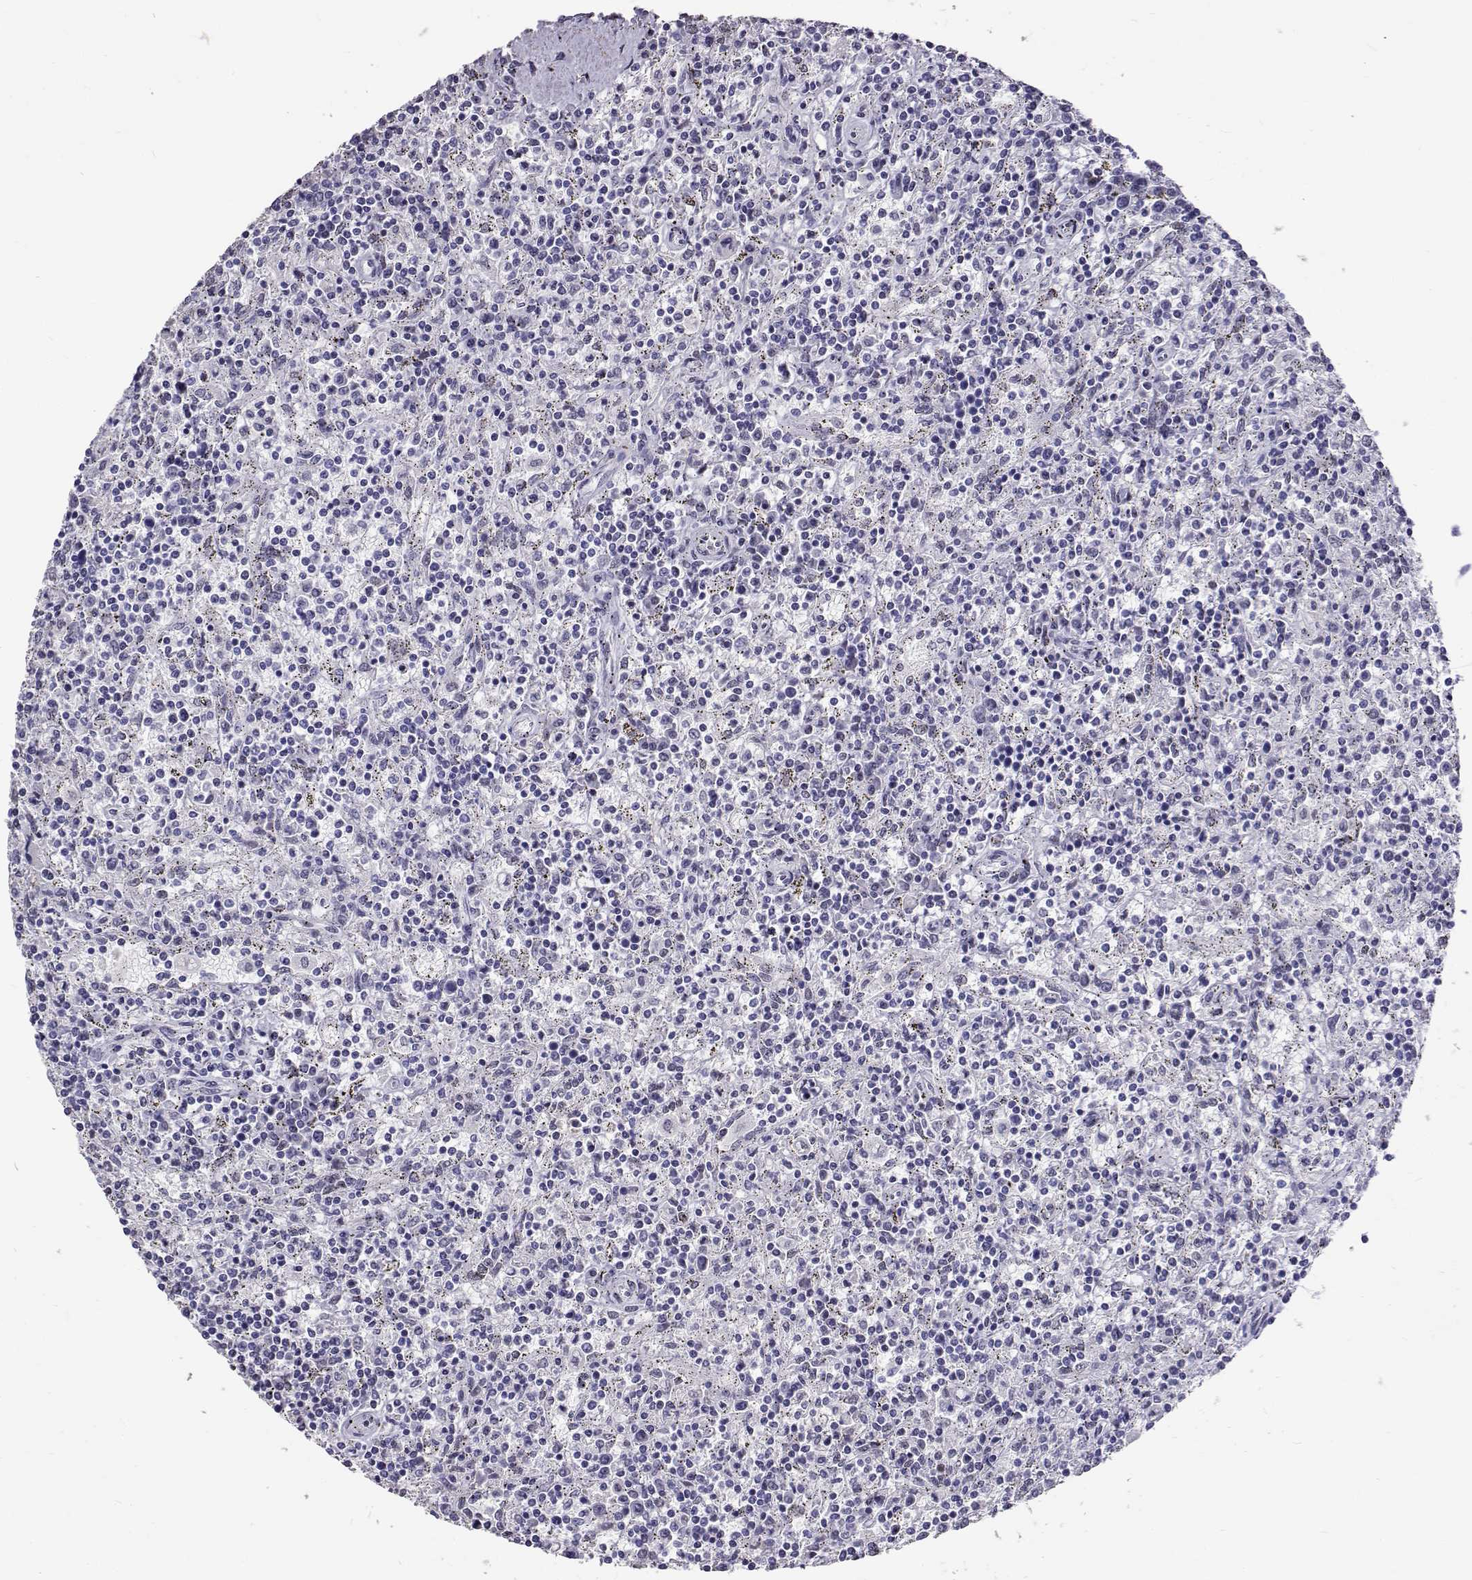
{"staining": {"intensity": "negative", "quantity": "none", "location": "none"}, "tissue": "lymphoma", "cell_type": "Tumor cells", "image_type": "cancer", "snomed": [{"axis": "morphology", "description": "Malignant lymphoma, non-Hodgkin's type, Low grade"}, {"axis": "topography", "description": "Spleen"}], "caption": "IHC micrograph of human lymphoma stained for a protein (brown), which exhibits no expression in tumor cells. (DAB (3,3'-diaminobenzidine) immunohistochemistry with hematoxylin counter stain).", "gene": "IGSF1", "patient": {"sex": "male", "age": 62}}